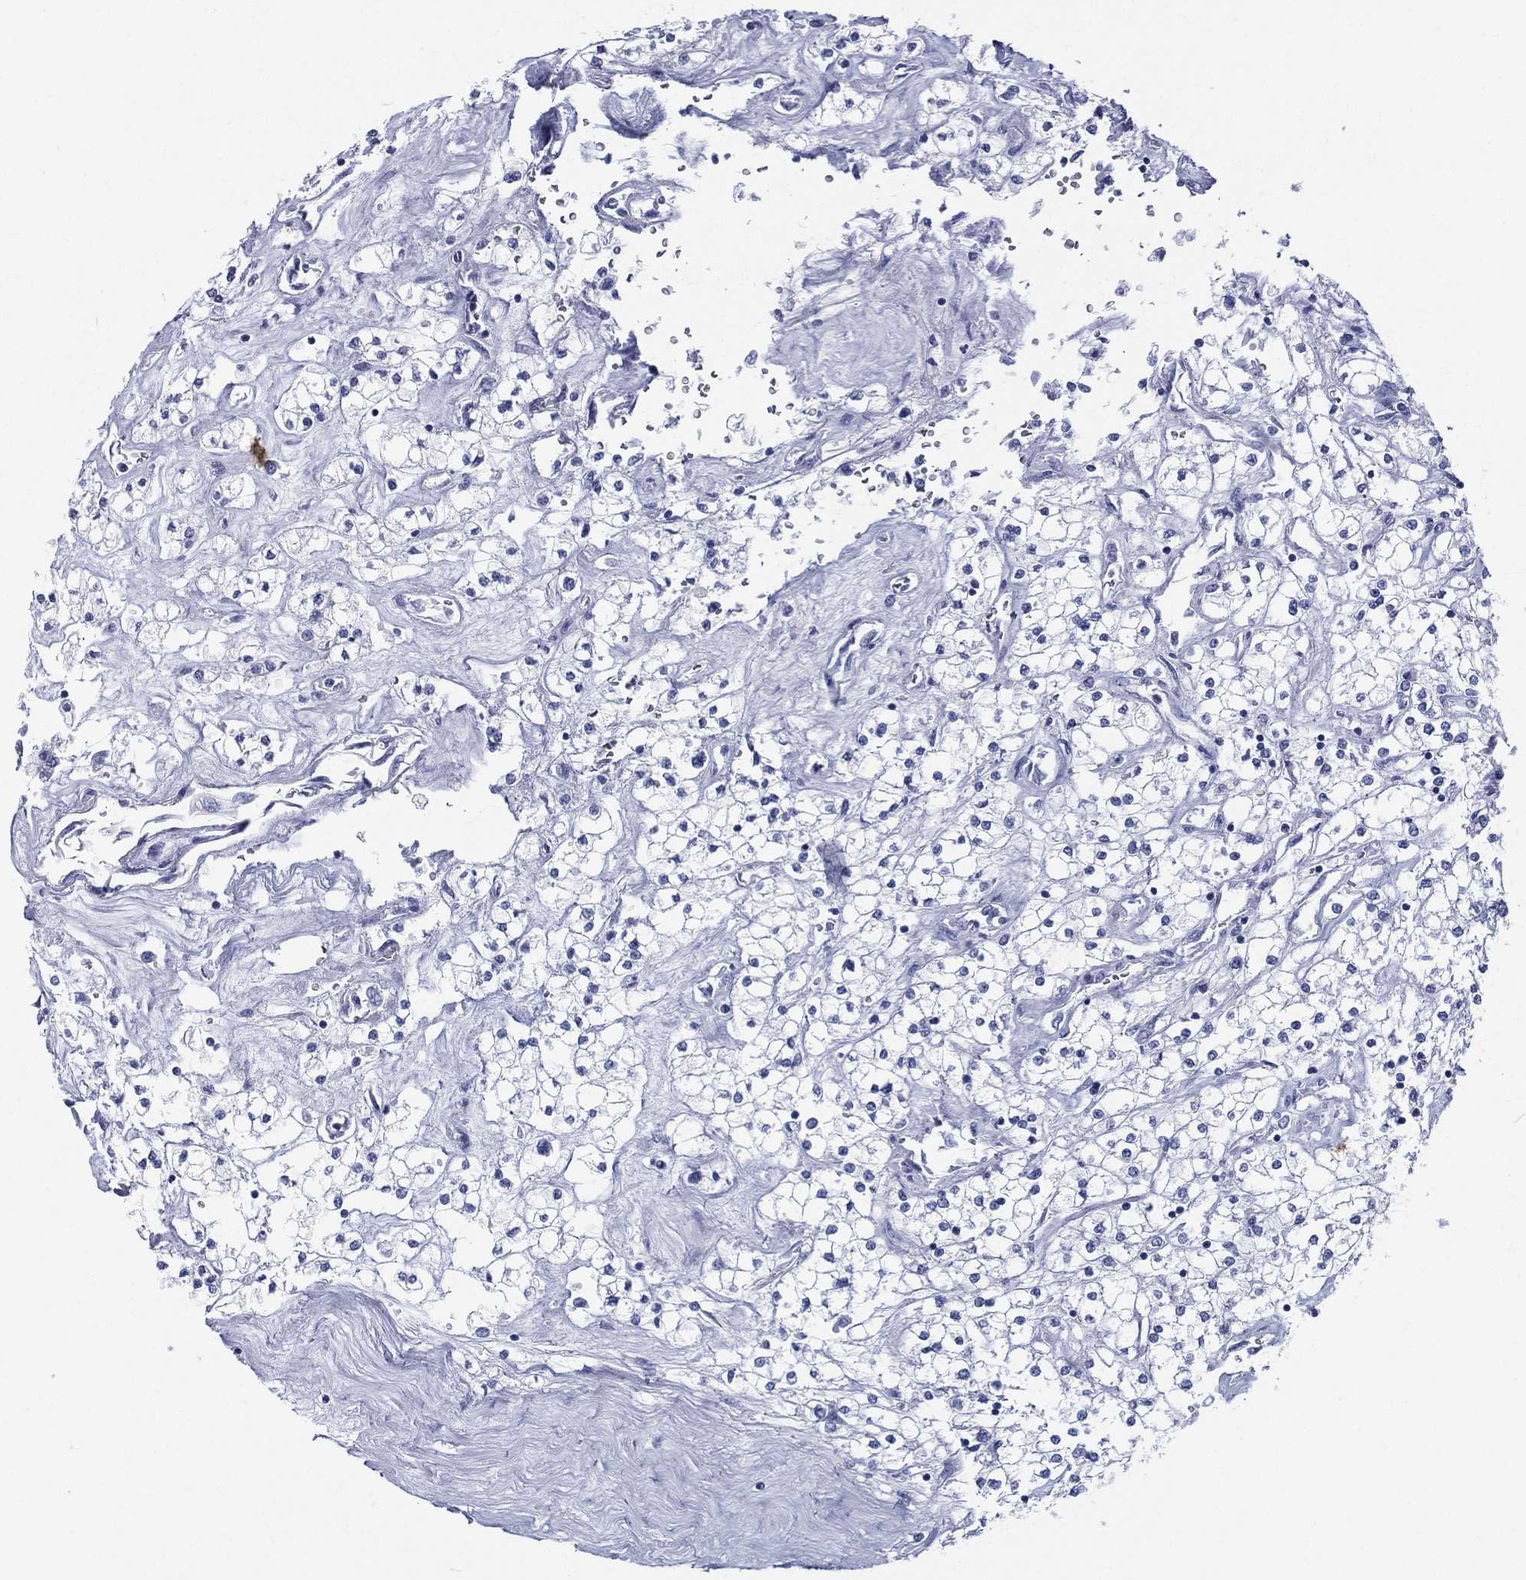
{"staining": {"intensity": "negative", "quantity": "none", "location": "none"}, "tissue": "renal cancer", "cell_type": "Tumor cells", "image_type": "cancer", "snomed": [{"axis": "morphology", "description": "Adenocarcinoma, NOS"}, {"axis": "topography", "description": "Kidney"}], "caption": "The IHC histopathology image has no significant staining in tumor cells of adenocarcinoma (renal) tissue.", "gene": "RSPH4A", "patient": {"sex": "male", "age": 80}}